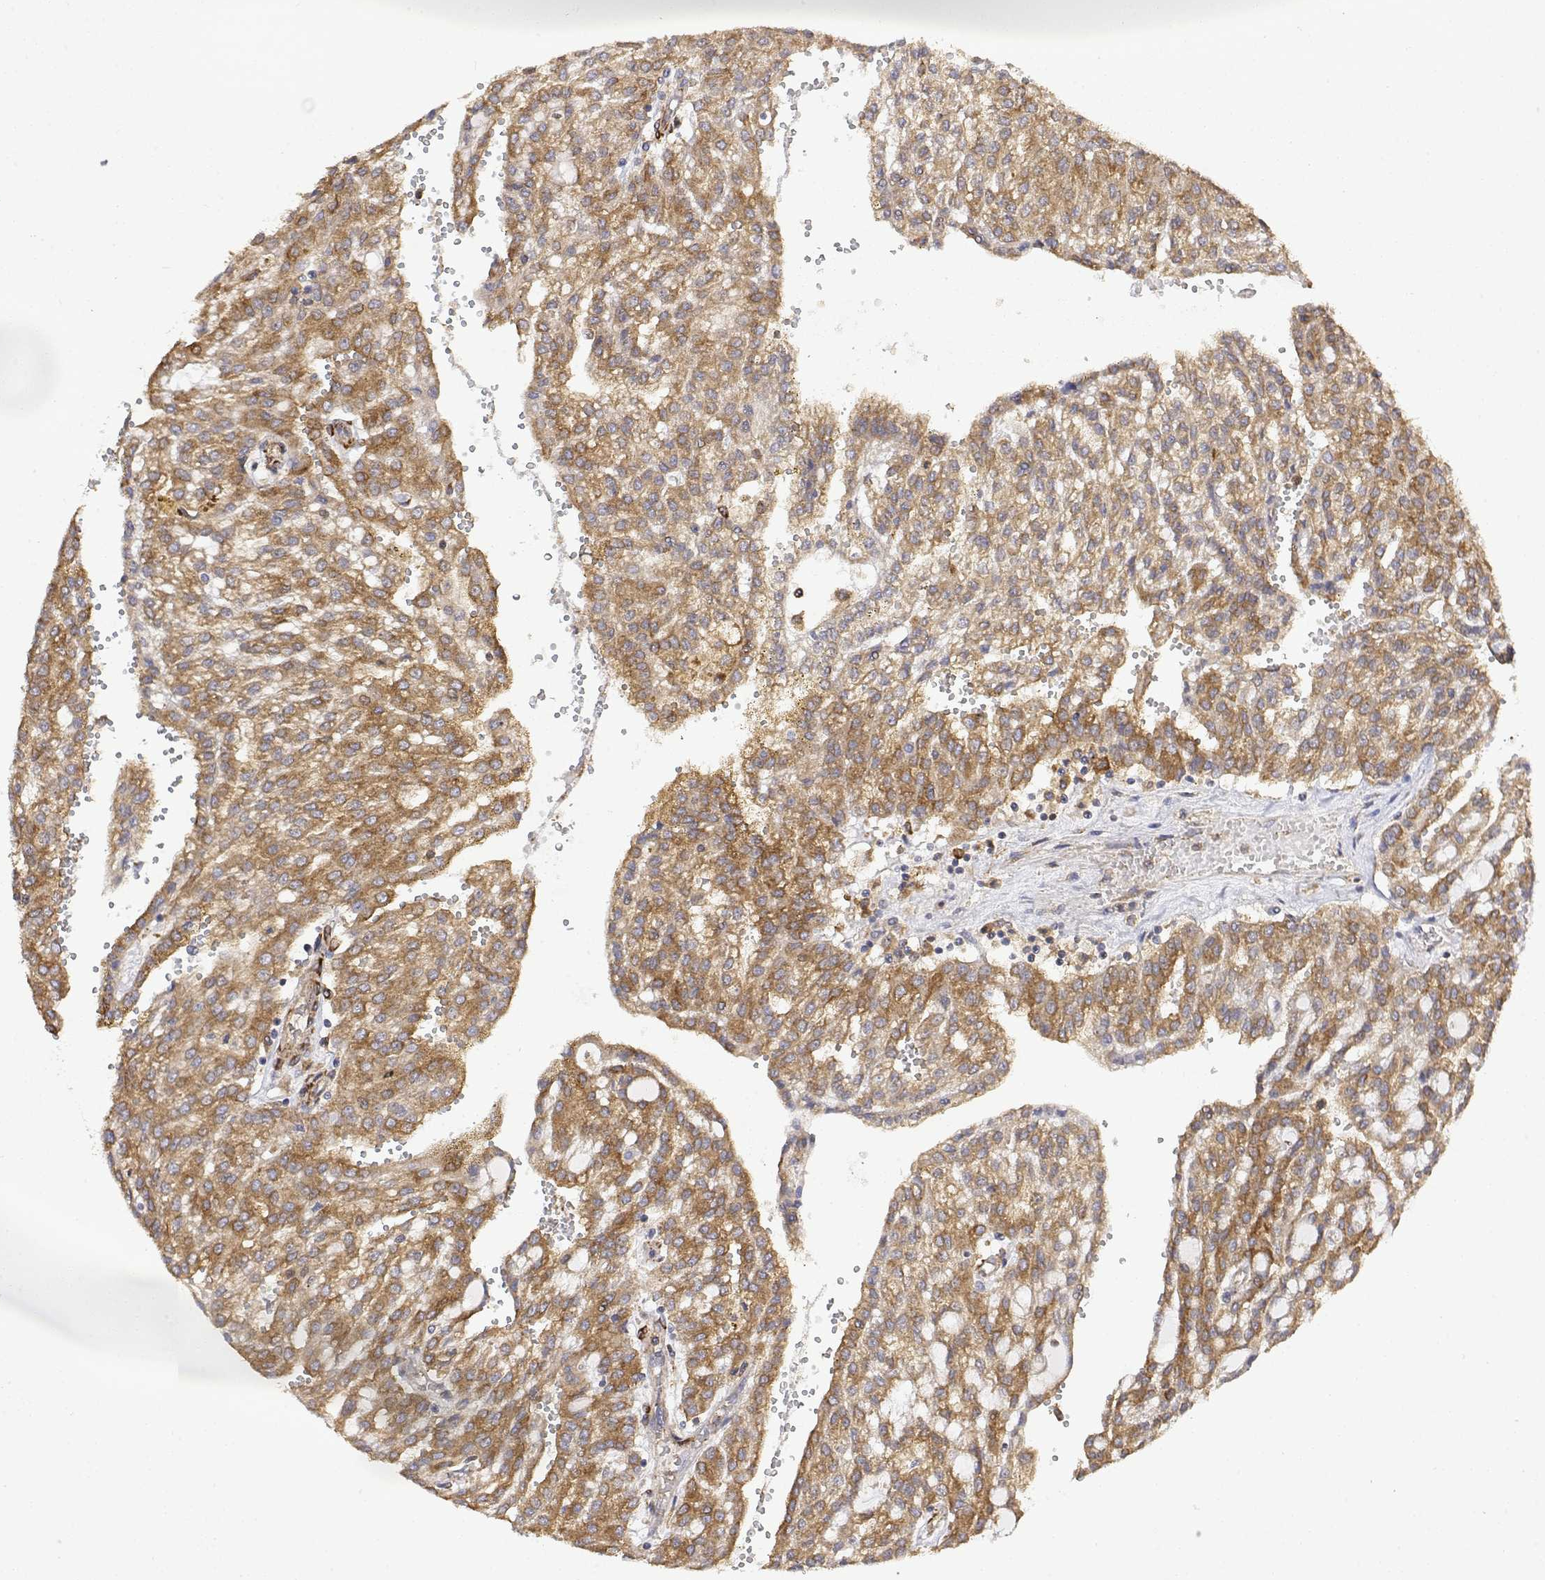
{"staining": {"intensity": "moderate", "quantity": ">75%", "location": "cytoplasmic/membranous"}, "tissue": "renal cancer", "cell_type": "Tumor cells", "image_type": "cancer", "snomed": [{"axis": "morphology", "description": "Adenocarcinoma, NOS"}, {"axis": "topography", "description": "Kidney"}], "caption": "This histopathology image shows immunohistochemistry (IHC) staining of renal cancer, with medium moderate cytoplasmic/membranous expression in about >75% of tumor cells.", "gene": "PACSIN2", "patient": {"sex": "male", "age": 63}}